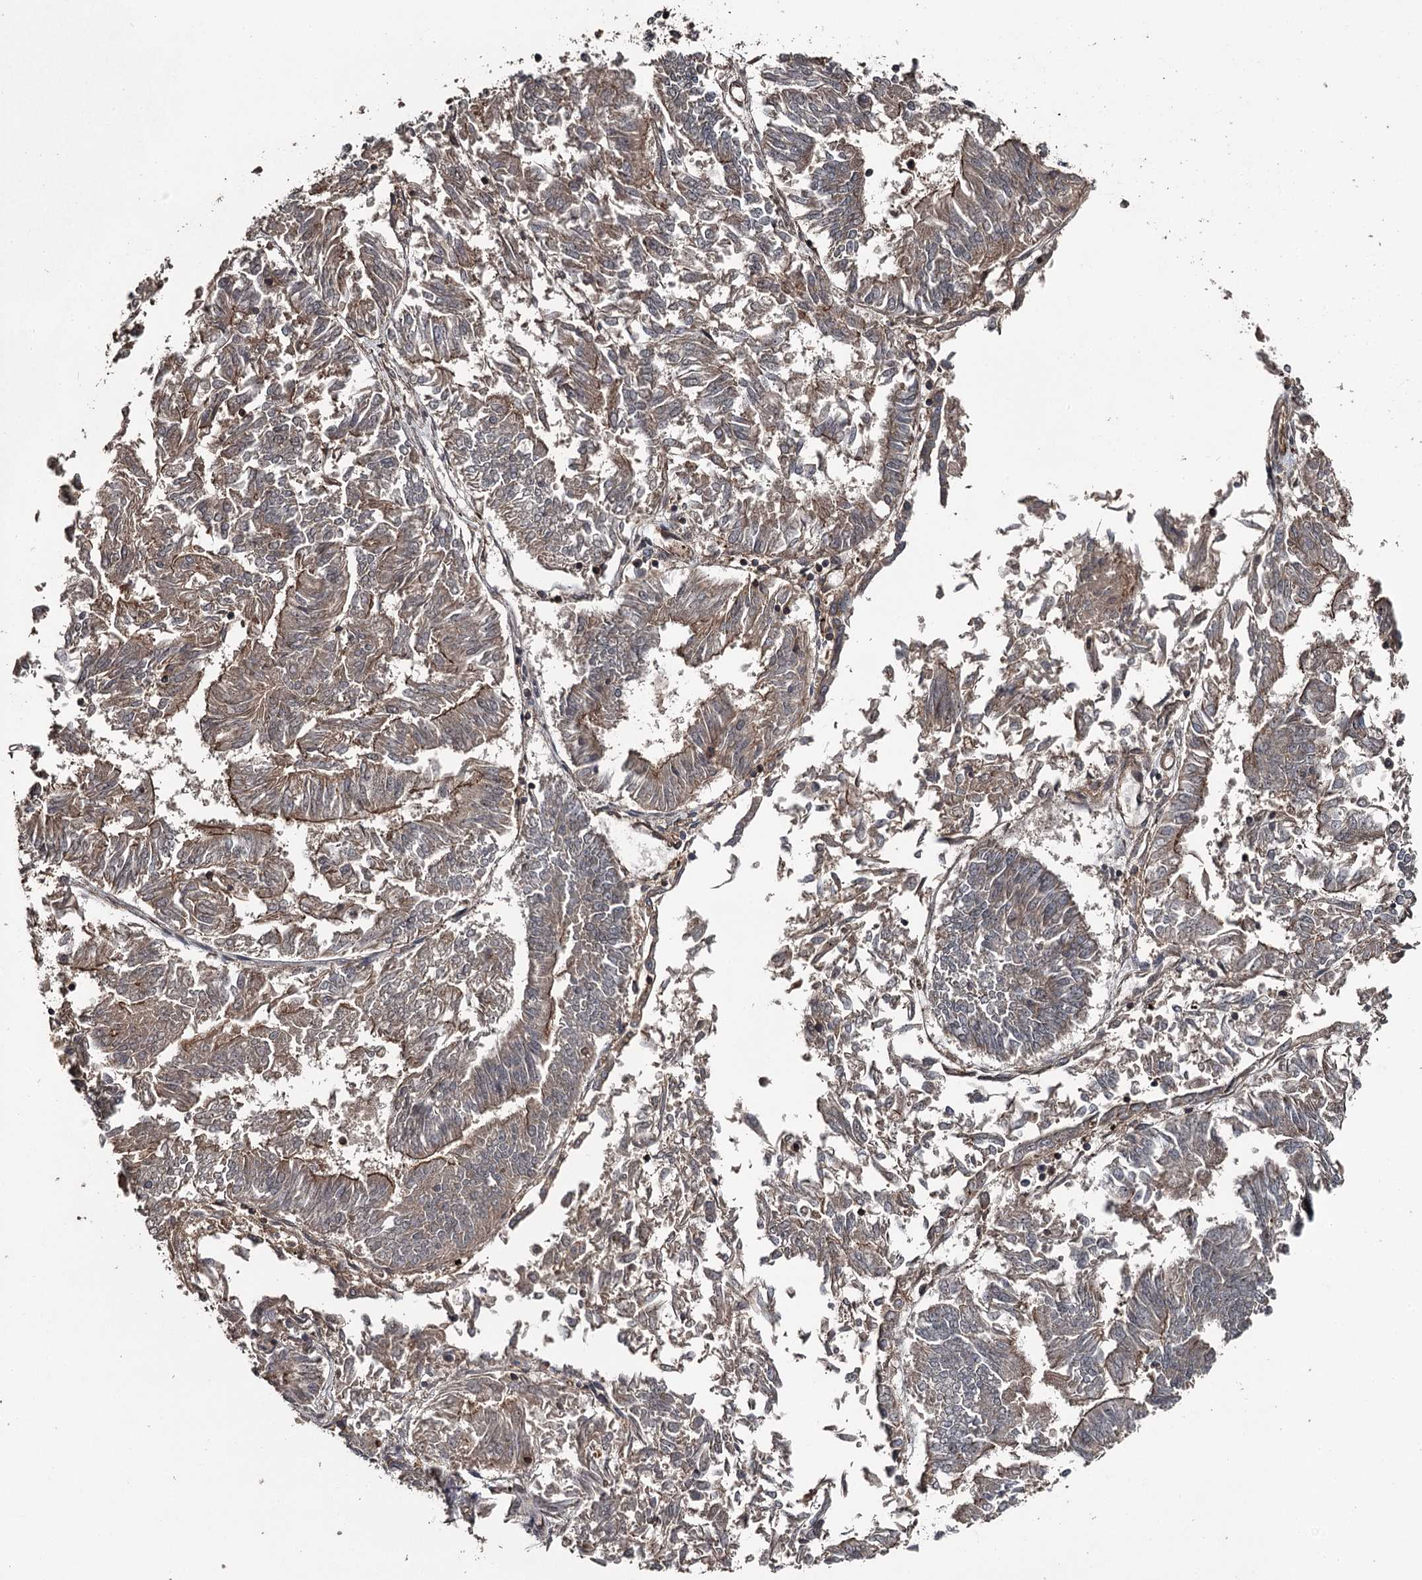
{"staining": {"intensity": "moderate", "quantity": ">75%", "location": "cytoplasmic/membranous"}, "tissue": "endometrial cancer", "cell_type": "Tumor cells", "image_type": "cancer", "snomed": [{"axis": "morphology", "description": "Adenocarcinoma, NOS"}, {"axis": "topography", "description": "Endometrium"}], "caption": "A high-resolution histopathology image shows IHC staining of endometrial cancer, which displays moderate cytoplasmic/membranous positivity in approximately >75% of tumor cells.", "gene": "RAB21", "patient": {"sex": "female", "age": 58}}